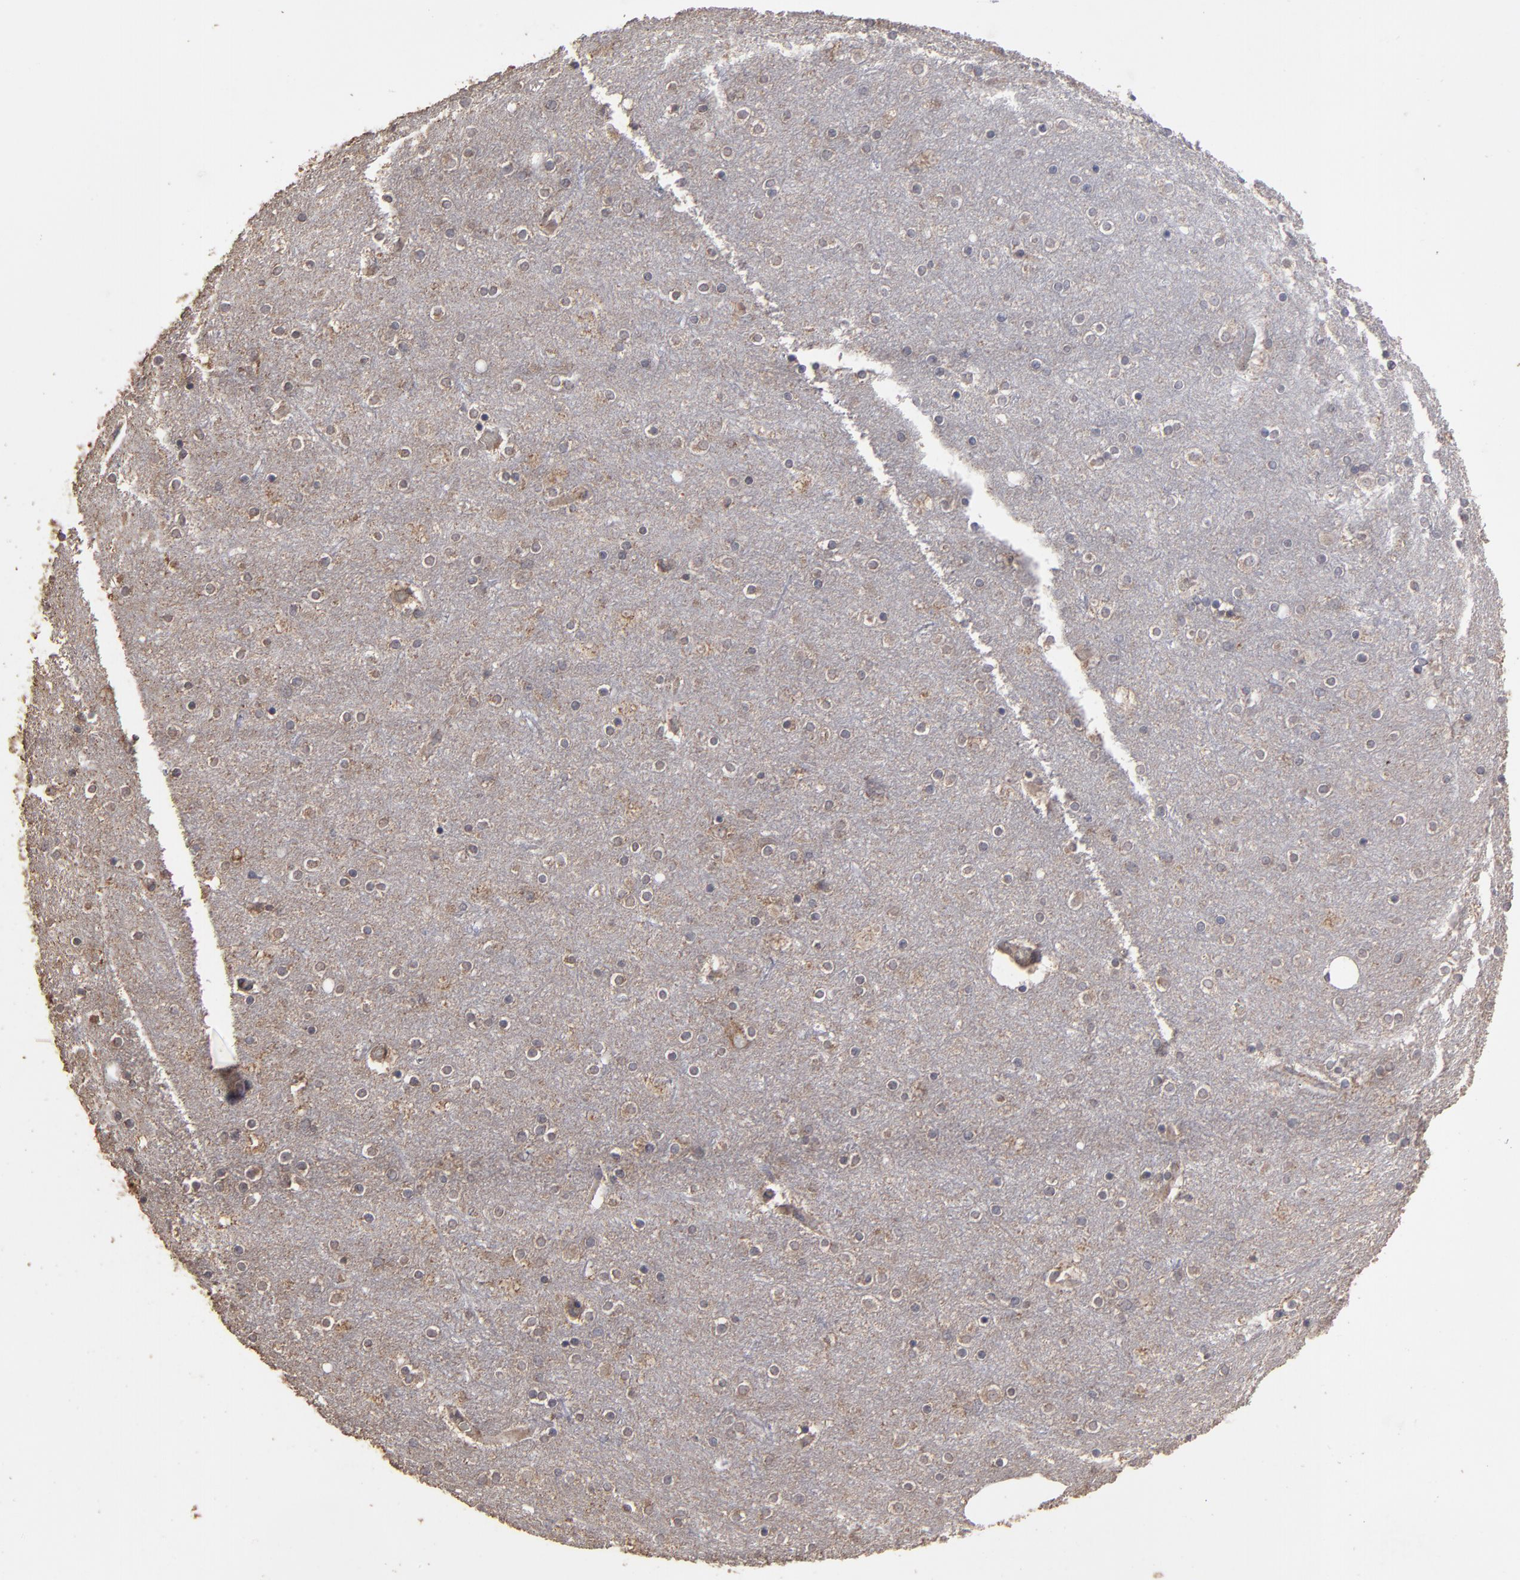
{"staining": {"intensity": "weak", "quantity": ">75%", "location": "cytoplasmic/membranous"}, "tissue": "cerebral cortex", "cell_type": "Endothelial cells", "image_type": "normal", "snomed": [{"axis": "morphology", "description": "Normal tissue, NOS"}, {"axis": "topography", "description": "Cerebral cortex"}], "caption": "Protein expression analysis of normal cerebral cortex shows weak cytoplasmic/membranous expression in approximately >75% of endothelial cells.", "gene": "MMP2", "patient": {"sex": "female", "age": 54}}